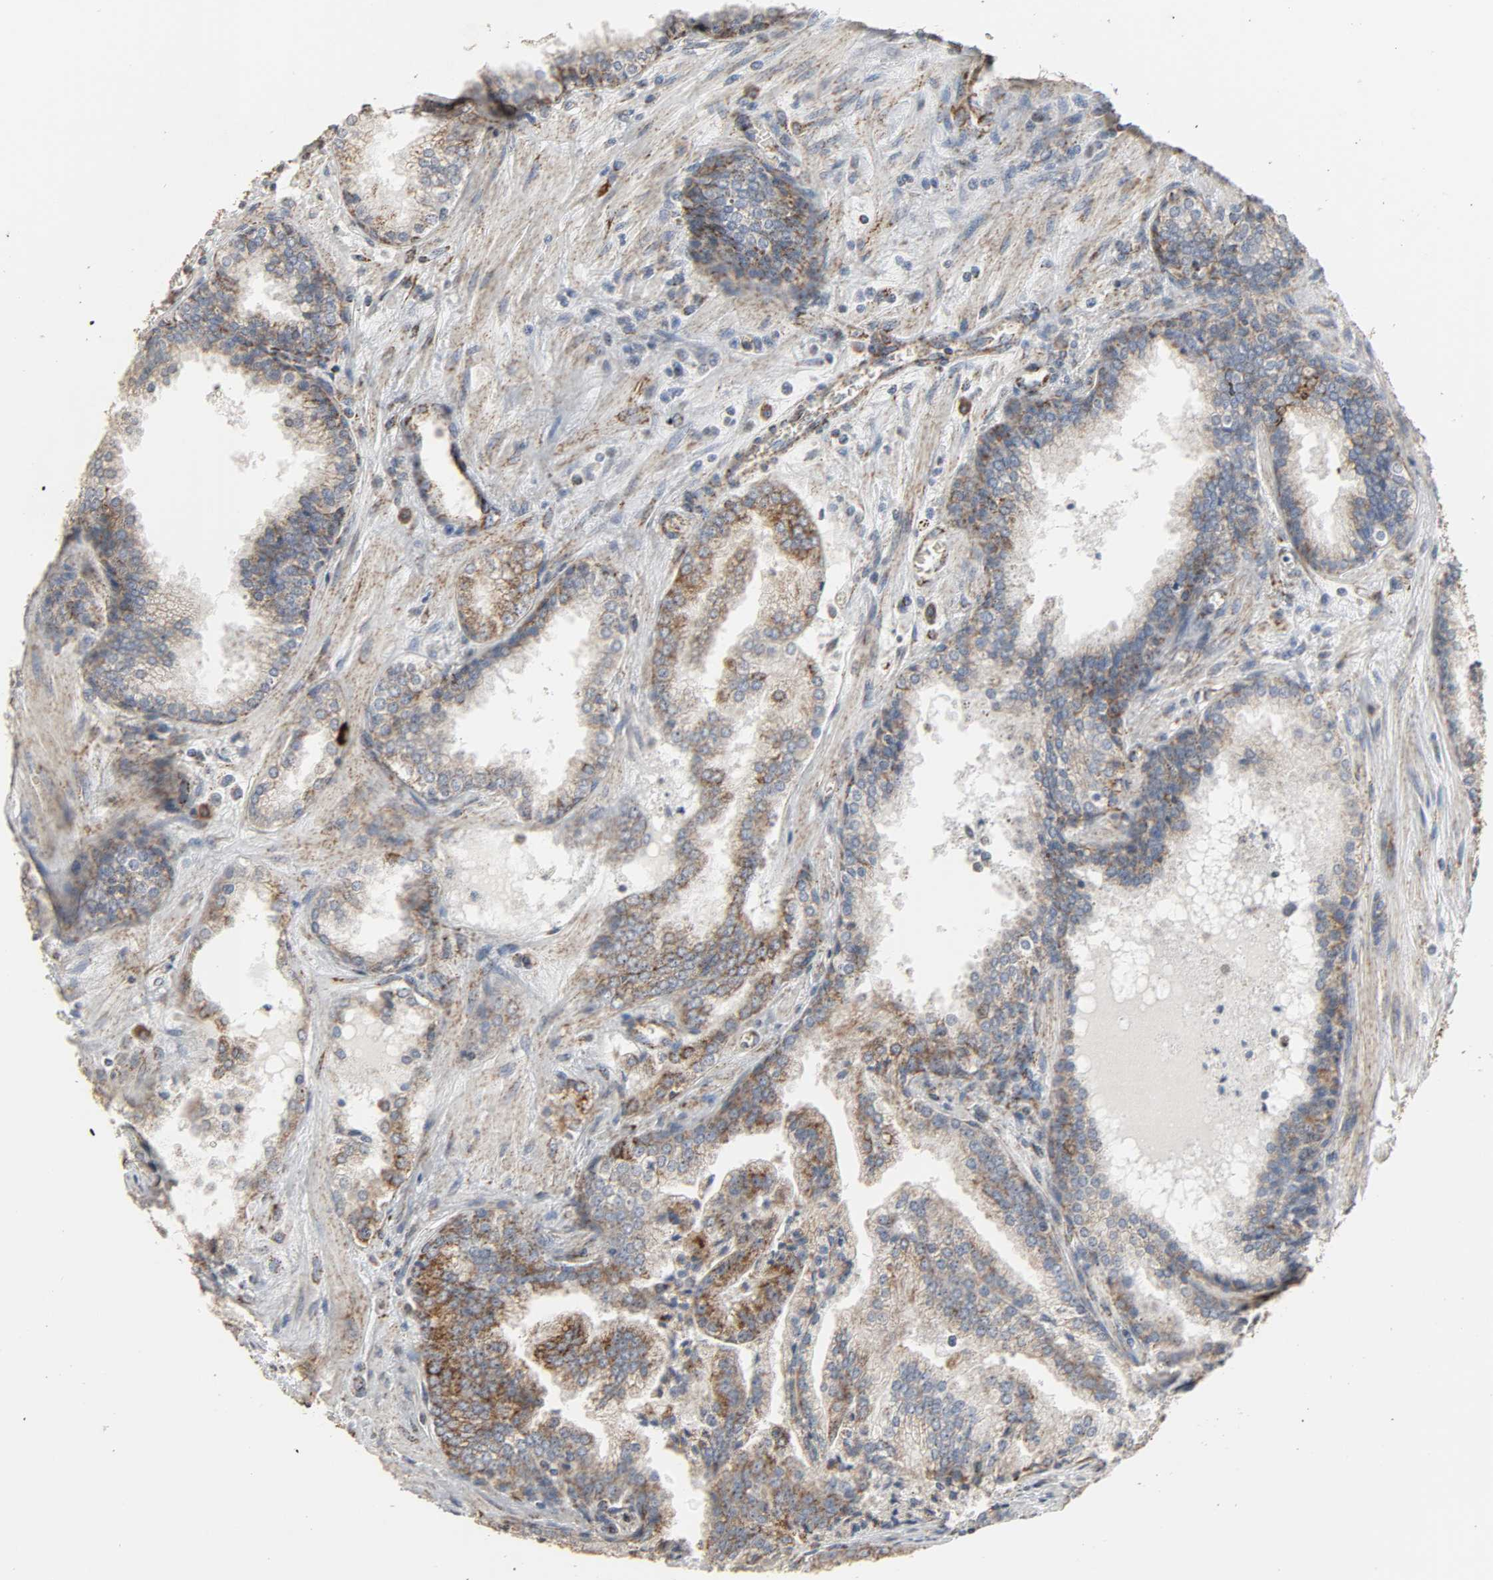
{"staining": {"intensity": "moderate", "quantity": "25%-75%", "location": "cytoplasmic/membranous"}, "tissue": "prostate cancer", "cell_type": "Tumor cells", "image_type": "cancer", "snomed": [{"axis": "morphology", "description": "Adenocarcinoma, Low grade"}, {"axis": "topography", "description": "Prostate"}], "caption": "Protein expression analysis of human low-grade adenocarcinoma (prostate) reveals moderate cytoplasmic/membranous expression in approximately 25%-75% of tumor cells.", "gene": "ACAT1", "patient": {"sex": "male", "age": 60}}